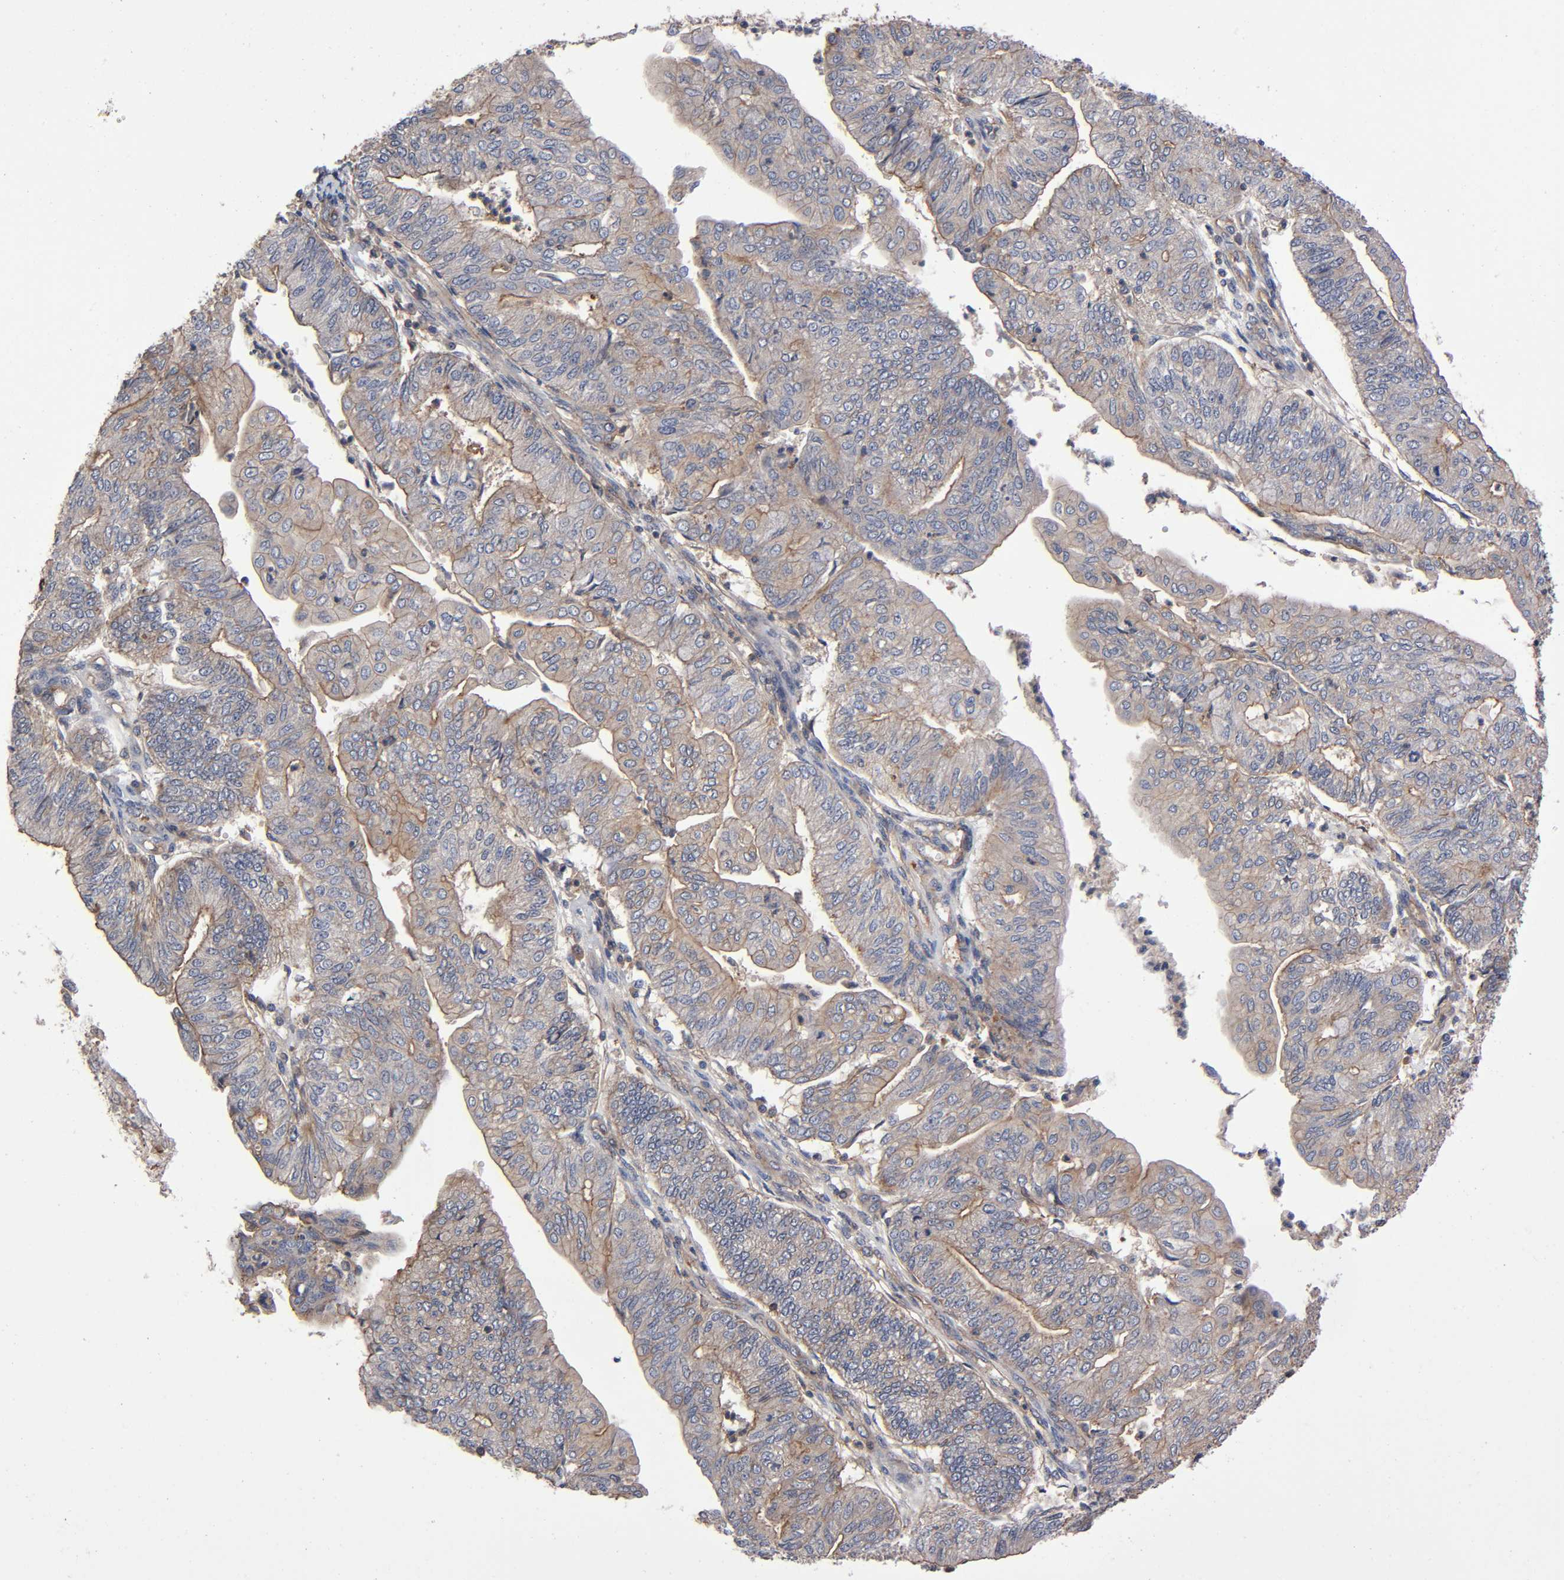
{"staining": {"intensity": "weak", "quantity": ">75%", "location": "cytoplasmic/membranous"}, "tissue": "endometrial cancer", "cell_type": "Tumor cells", "image_type": "cancer", "snomed": [{"axis": "morphology", "description": "Adenocarcinoma, NOS"}, {"axis": "topography", "description": "Endometrium"}], "caption": "Immunohistochemistry (IHC) image of endometrial adenocarcinoma stained for a protein (brown), which reveals low levels of weak cytoplasmic/membranous positivity in about >75% of tumor cells.", "gene": "LAMTOR2", "patient": {"sex": "female", "age": 59}}